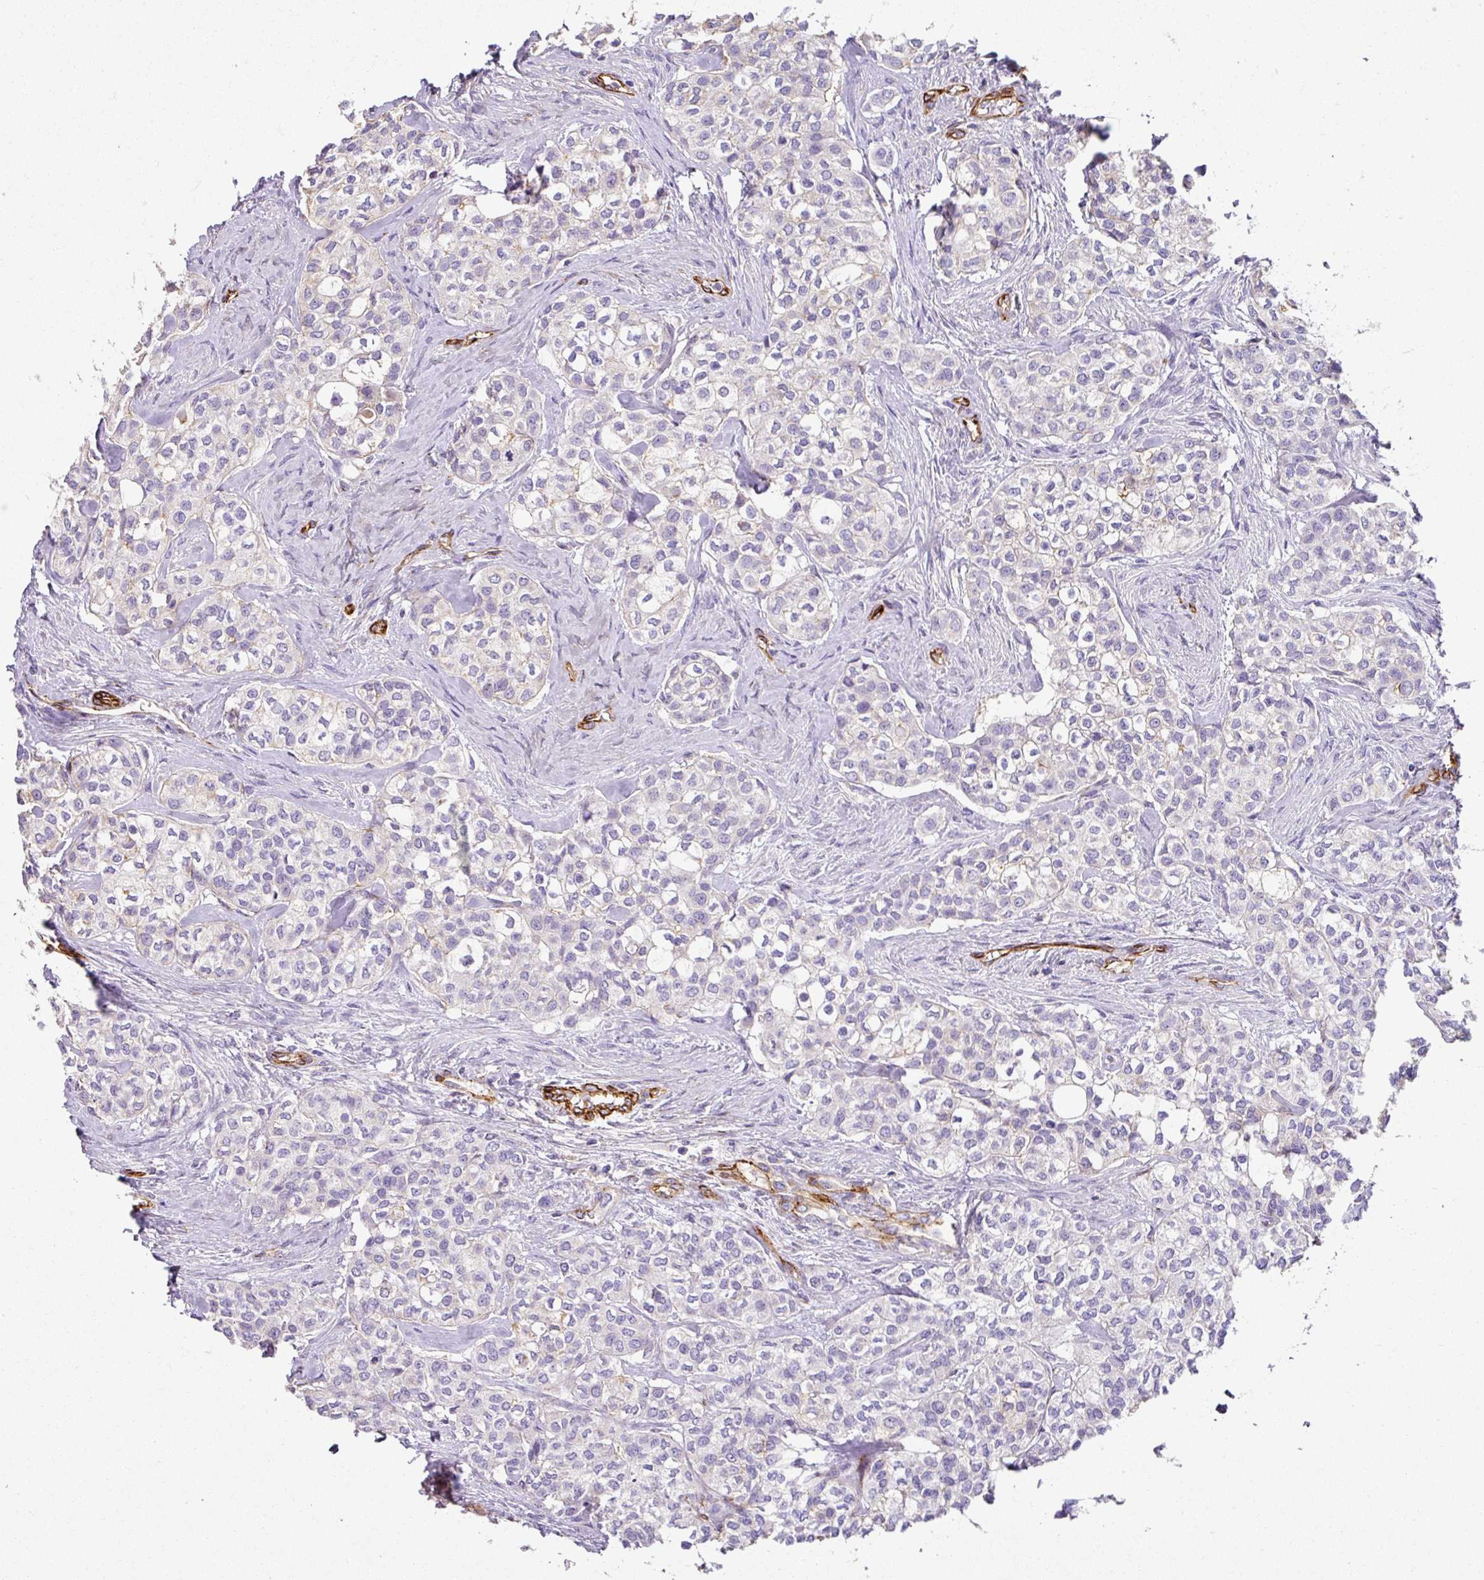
{"staining": {"intensity": "negative", "quantity": "none", "location": "none"}, "tissue": "head and neck cancer", "cell_type": "Tumor cells", "image_type": "cancer", "snomed": [{"axis": "morphology", "description": "Adenocarcinoma, NOS"}, {"axis": "topography", "description": "Head-Neck"}], "caption": "IHC micrograph of neoplastic tissue: human head and neck cancer (adenocarcinoma) stained with DAB displays no significant protein positivity in tumor cells.", "gene": "SLC25A17", "patient": {"sex": "male", "age": 81}}